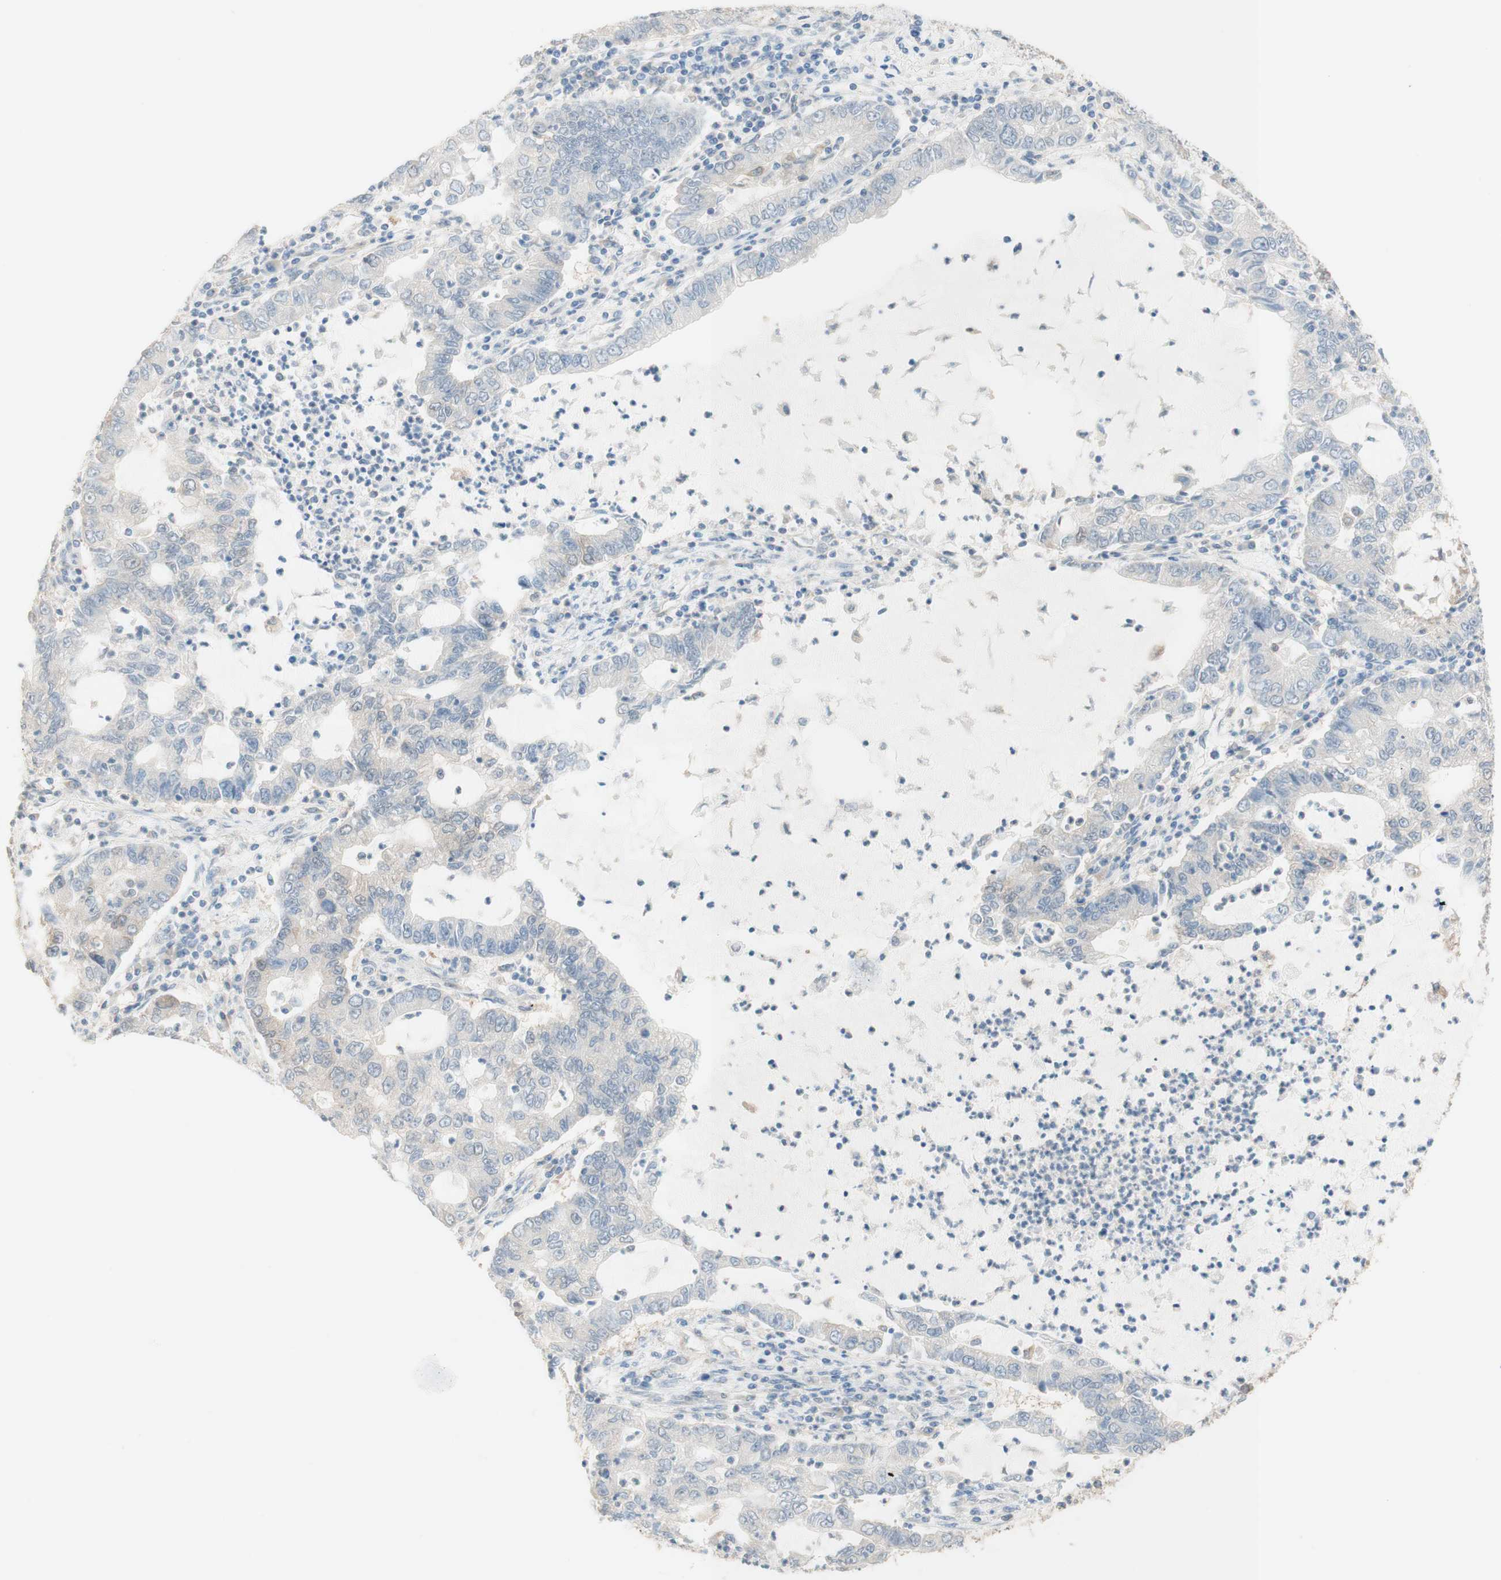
{"staining": {"intensity": "negative", "quantity": "none", "location": "none"}, "tissue": "lung cancer", "cell_type": "Tumor cells", "image_type": "cancer", "snomed": [{"axis": "morphology", "description": "Adenocarcinoma, NOS"}, {"axis": "topography", "description": "Lung"}], "caption": "The immunohistochemistry (IHC) micrograph has no significant expression in tumor cells of adenocarcinoma (lung) tissue.", "gene": "COMT", "patient": {"sex": "female", "age": 51}}